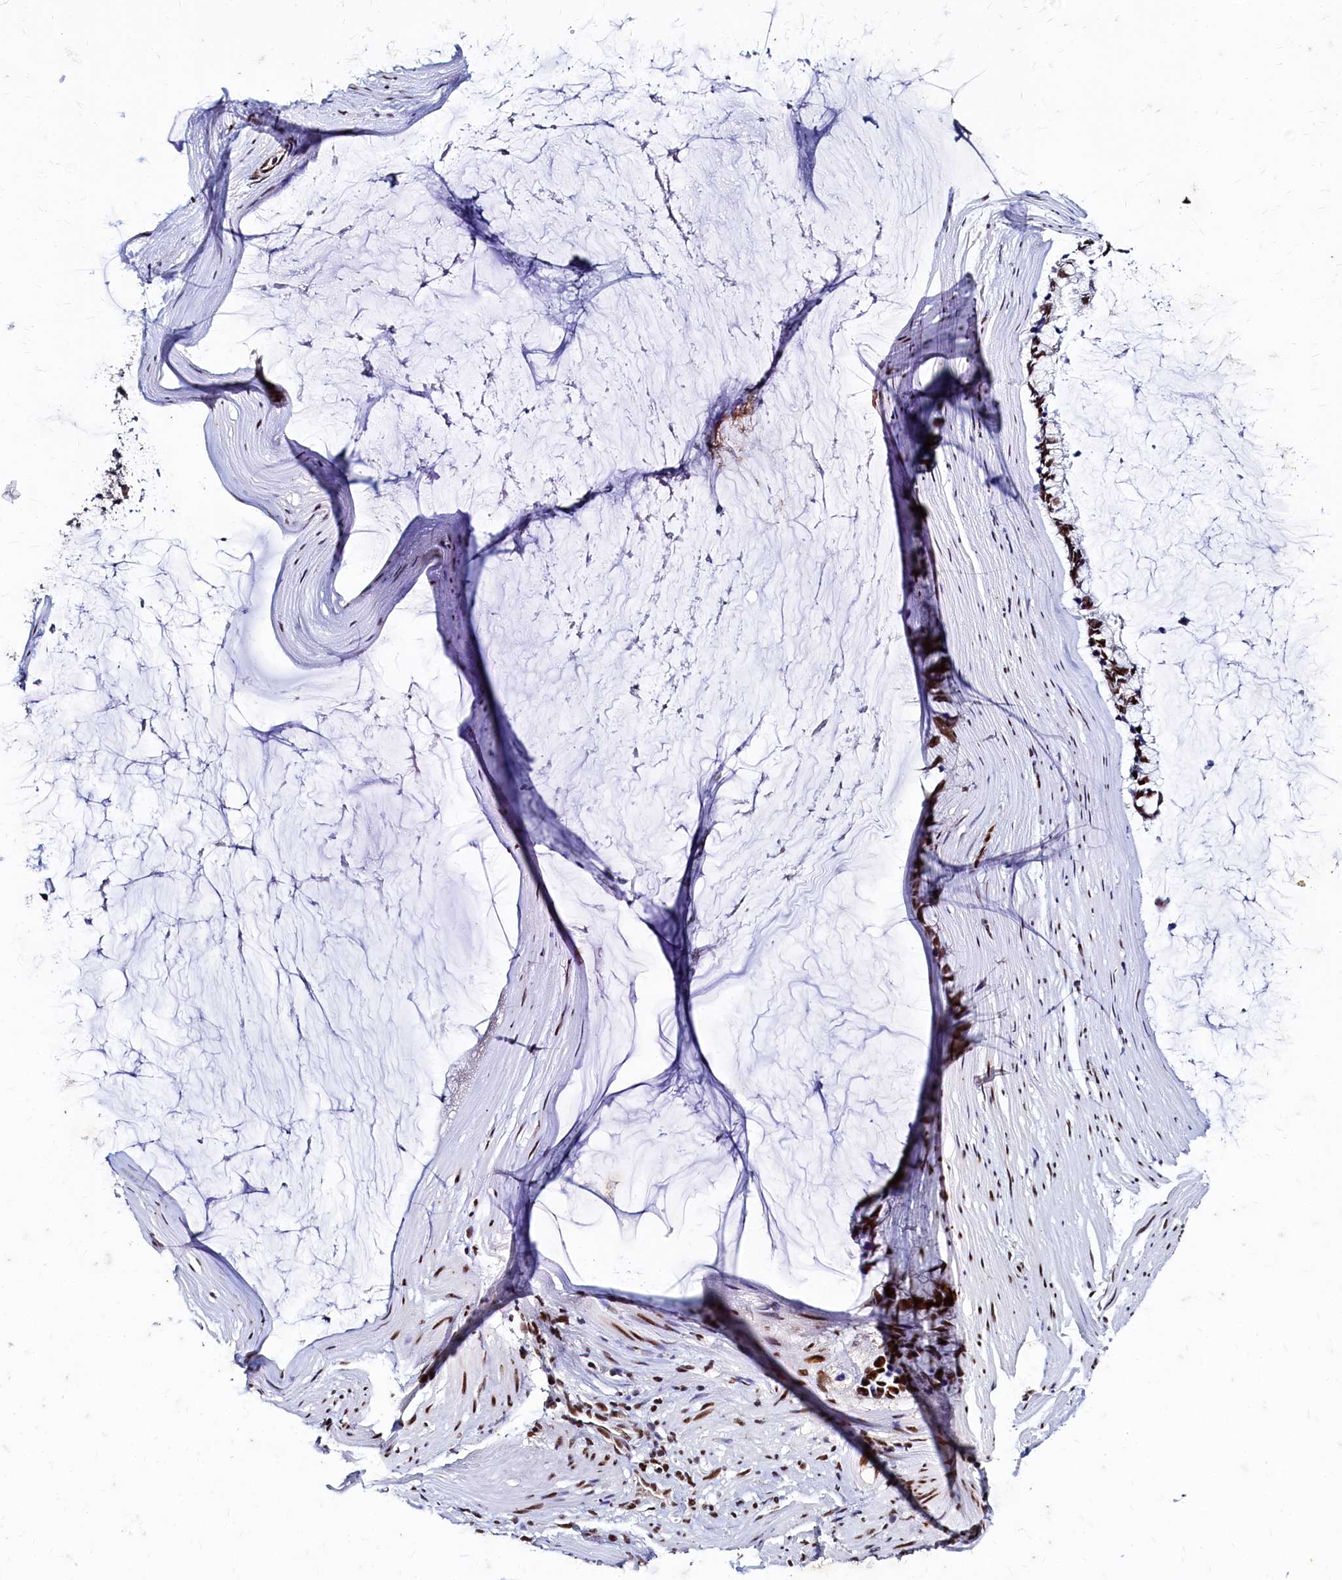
{"staining": {"intensity": "strong", "quantity": ">75%", "location": "nuclear"}, "tissue": "ovarian cancer", "cell_type": "Tumor cells", "image_type": "cancer", "snomed": [{"axis": "morphology", "description": "Cystadenocarcinoma, mucinous, NOS"}, {"axis": "topography", "description": "Ovary"}], "caption": "Strong nuclear protein positivity is appreciated in about >75% of tumor cells in ovarian cancer.", "gene": "CPSF7", "patient": {"sex": "female", "age": 39}}